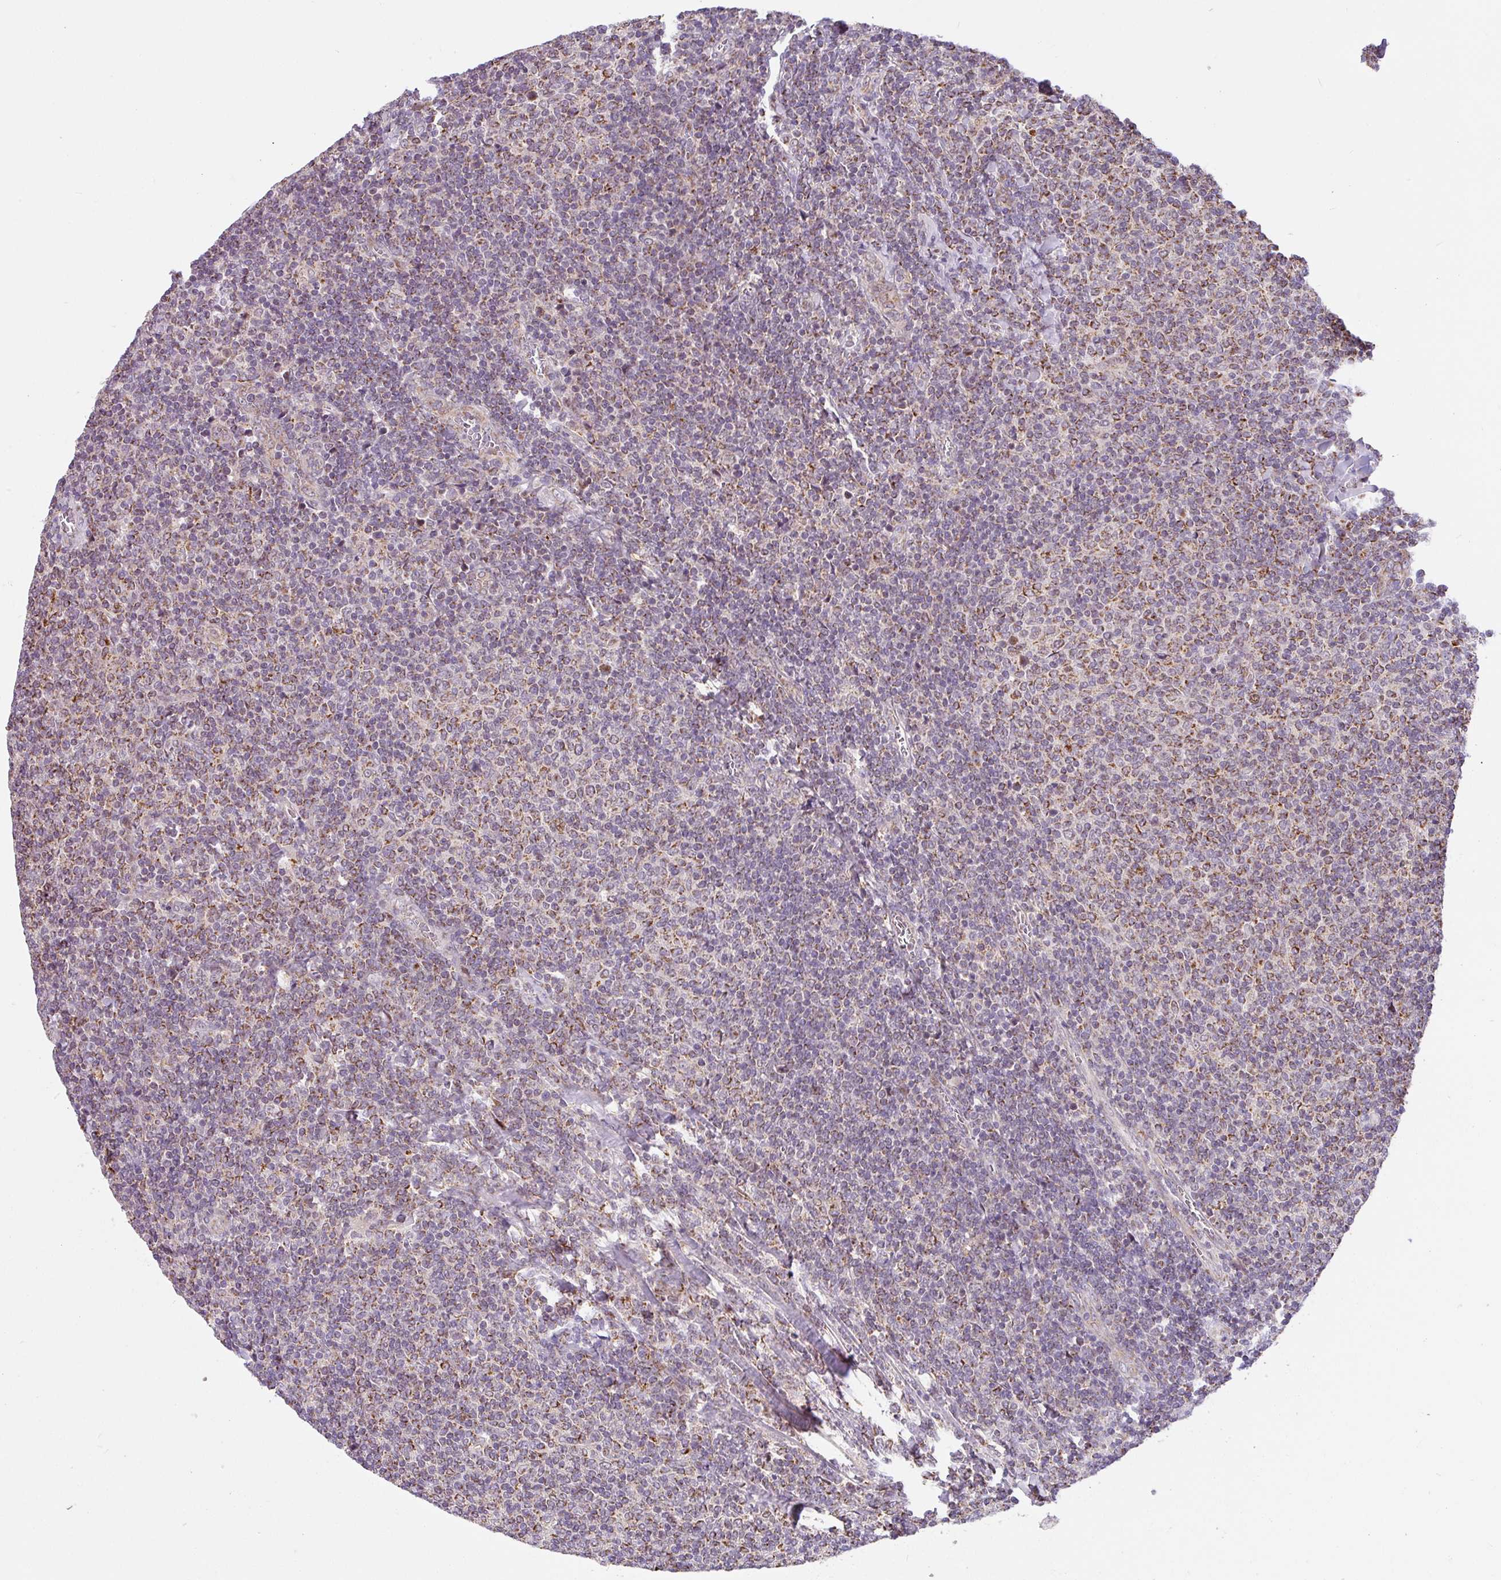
{"staining": {"intensity": "moderate", "quantity": ">75%", "location": "cytoplasmic/membranous"}, "tissue": "lymphoma", "cell_type": "Tumor cells", "image_type": "cancer", "snomed": [{"axis": "morphology", "description": "Malignant lymphoma, non-Hodgkin's type, Low grade"}, {"axis": "topography", "description": "Lymph node"}], "caption": "A brown stain shows moderate cytoplasmic/membranous expression of a protein in malignant lymphoma, non-Hodgkin's type (low-grade) tumor cells.", "gene": "SARS2", "patient": {"sex": "male", "age": 52}}